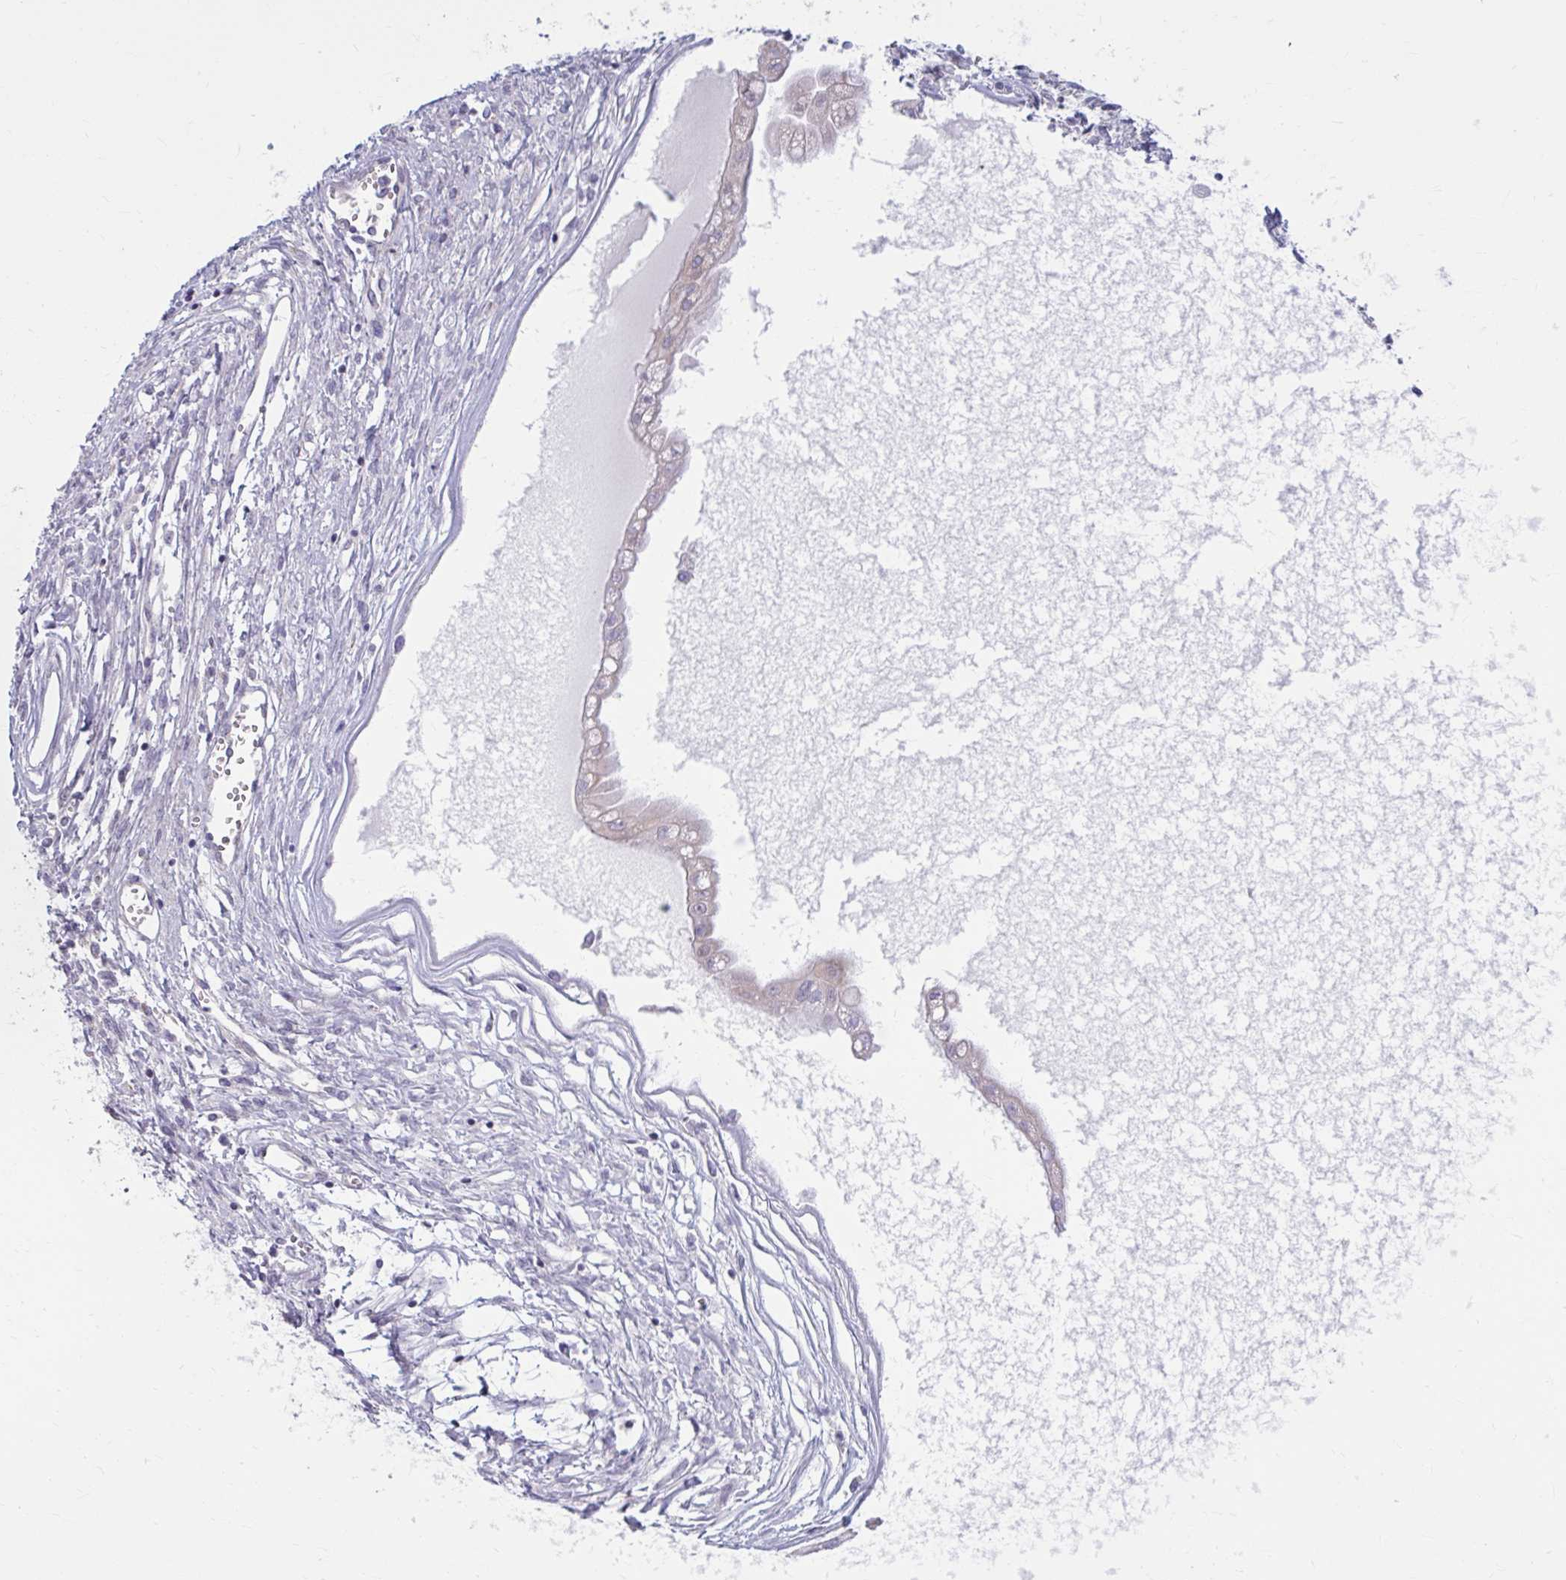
{"staining": {"intensity": "negative", "quantity": "none", "location": "none"}, "tissue": "ovarian cancer", "cell_type": "Tumor cells", "image_type": "cancer", "snomed": [{"axis": "morphology", "description": "Cystadenocarcinoma, mucinous, NOS"}, {"axis": "topography", "description": "Ovary"}], "caption": "Mucinous cystadenocarcinoma (ovarian) stained for a protein using immunohistochemistry (IHC) exhibits no positivity tumor cells.", "gene": "MSMO1", "patient": {"sex": "female", "age": 34}}